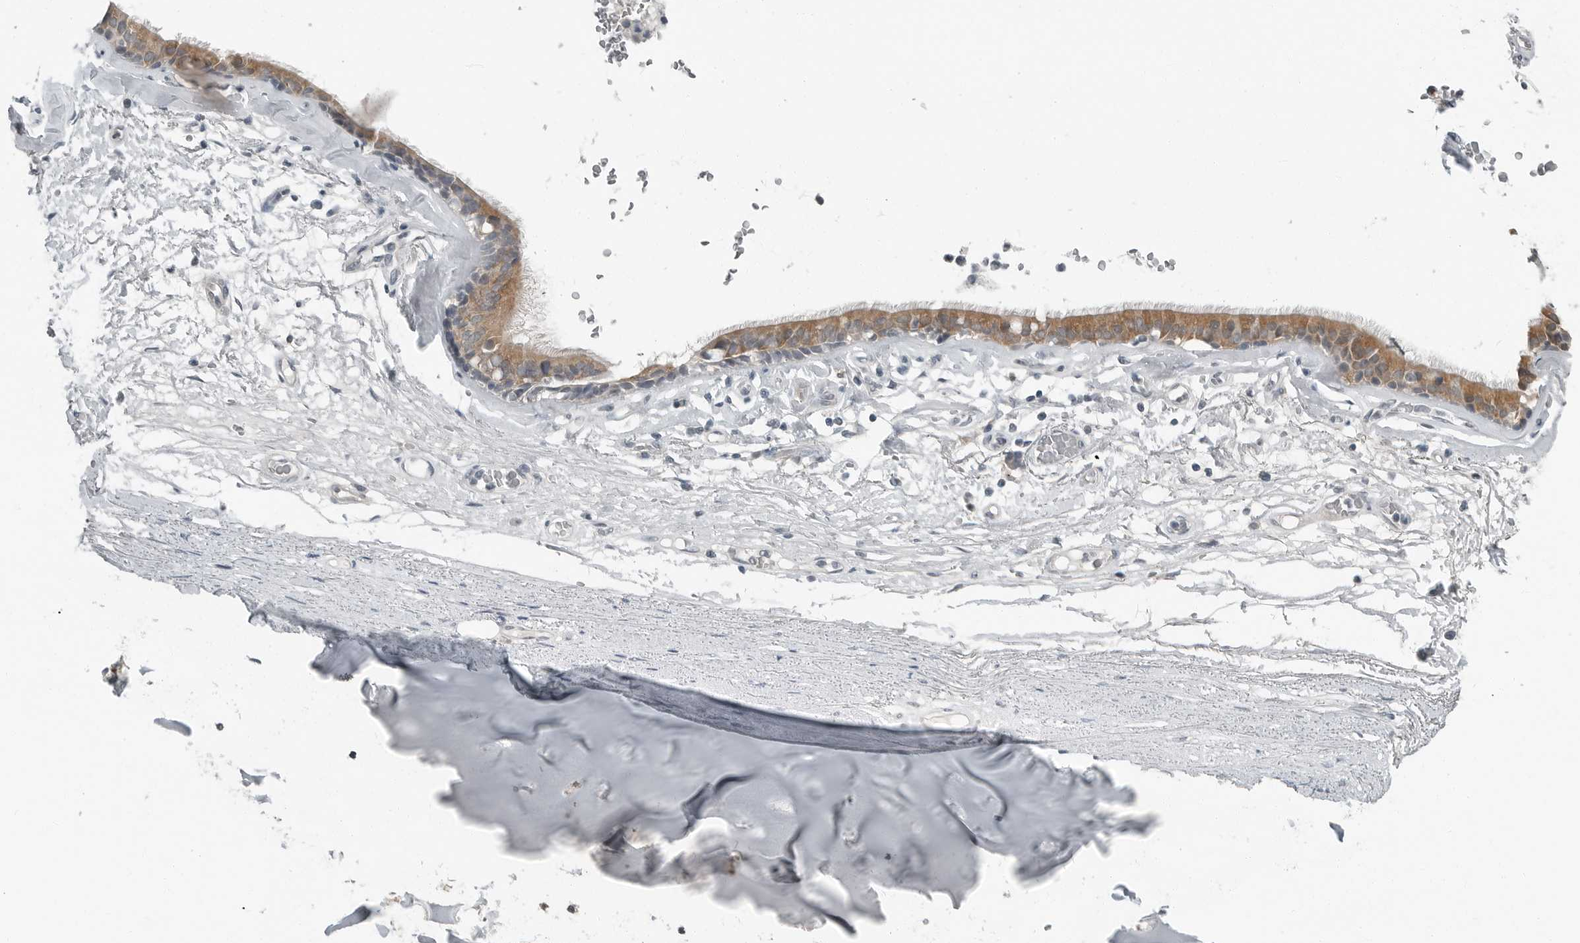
{"staining": {"intensity": "negative", "quantity": "none", "location": "none"}, "tissue": "adipose tissue", "cell_type": "Adipocytes", "image_type": "normal", "snomed": [{"axis": "morphology", "description": "Normal tissue, NOS"}, {"axis": "topography", "description": "Cartilage tissue"}], "caption": "Benign adipose tissue was stained to show a protein in brown. There is no significant staining in adipocytes.", "gene": "ENSG00000286112", "patient": {"sex": "female", "age": 63}}